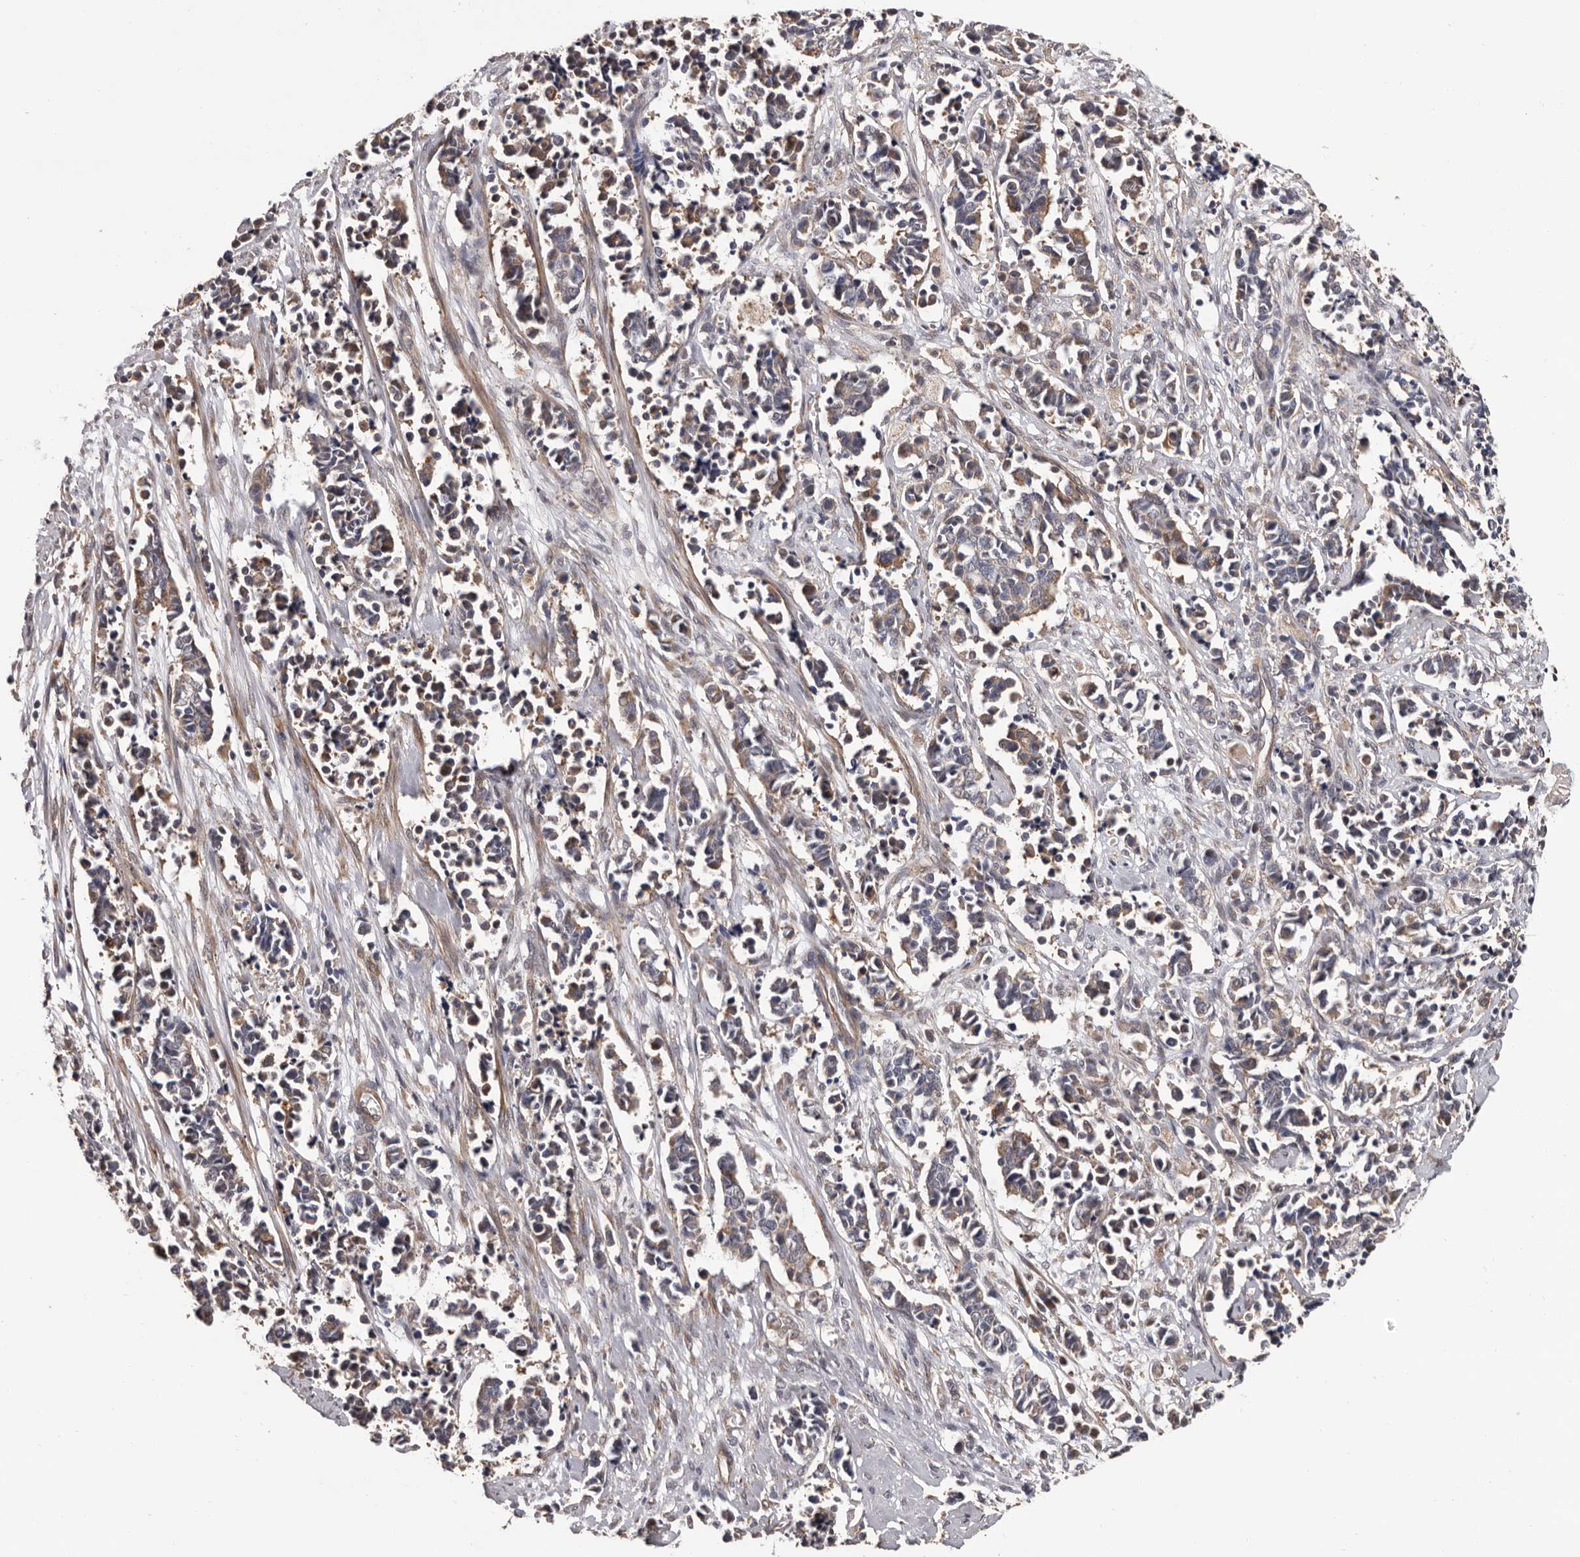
{"staining": {"intensity": "weak", "quantity": "<25%", "location": "cytoplasmic/membranous"}, "tissue": "cervical cancer", "cell_type": "Tumor cells", "image_type": "cancer", "snomed": [{"axis": "morphology", "description": "Normal tissue, NOS"}, {"axis": "morphology", "description": "Squamous cell carcinoma, NOS"}, {"axis": "topography", "description": "Cervix"}], "caption": "This is an immunohistochemistry (IHC) photomicrograph of human cervical cancer (squamous cell carcinoma). There is no expression in tumor cells.", "gene": "PRKD1", "patient": {"sex": "female", "age": 35}}